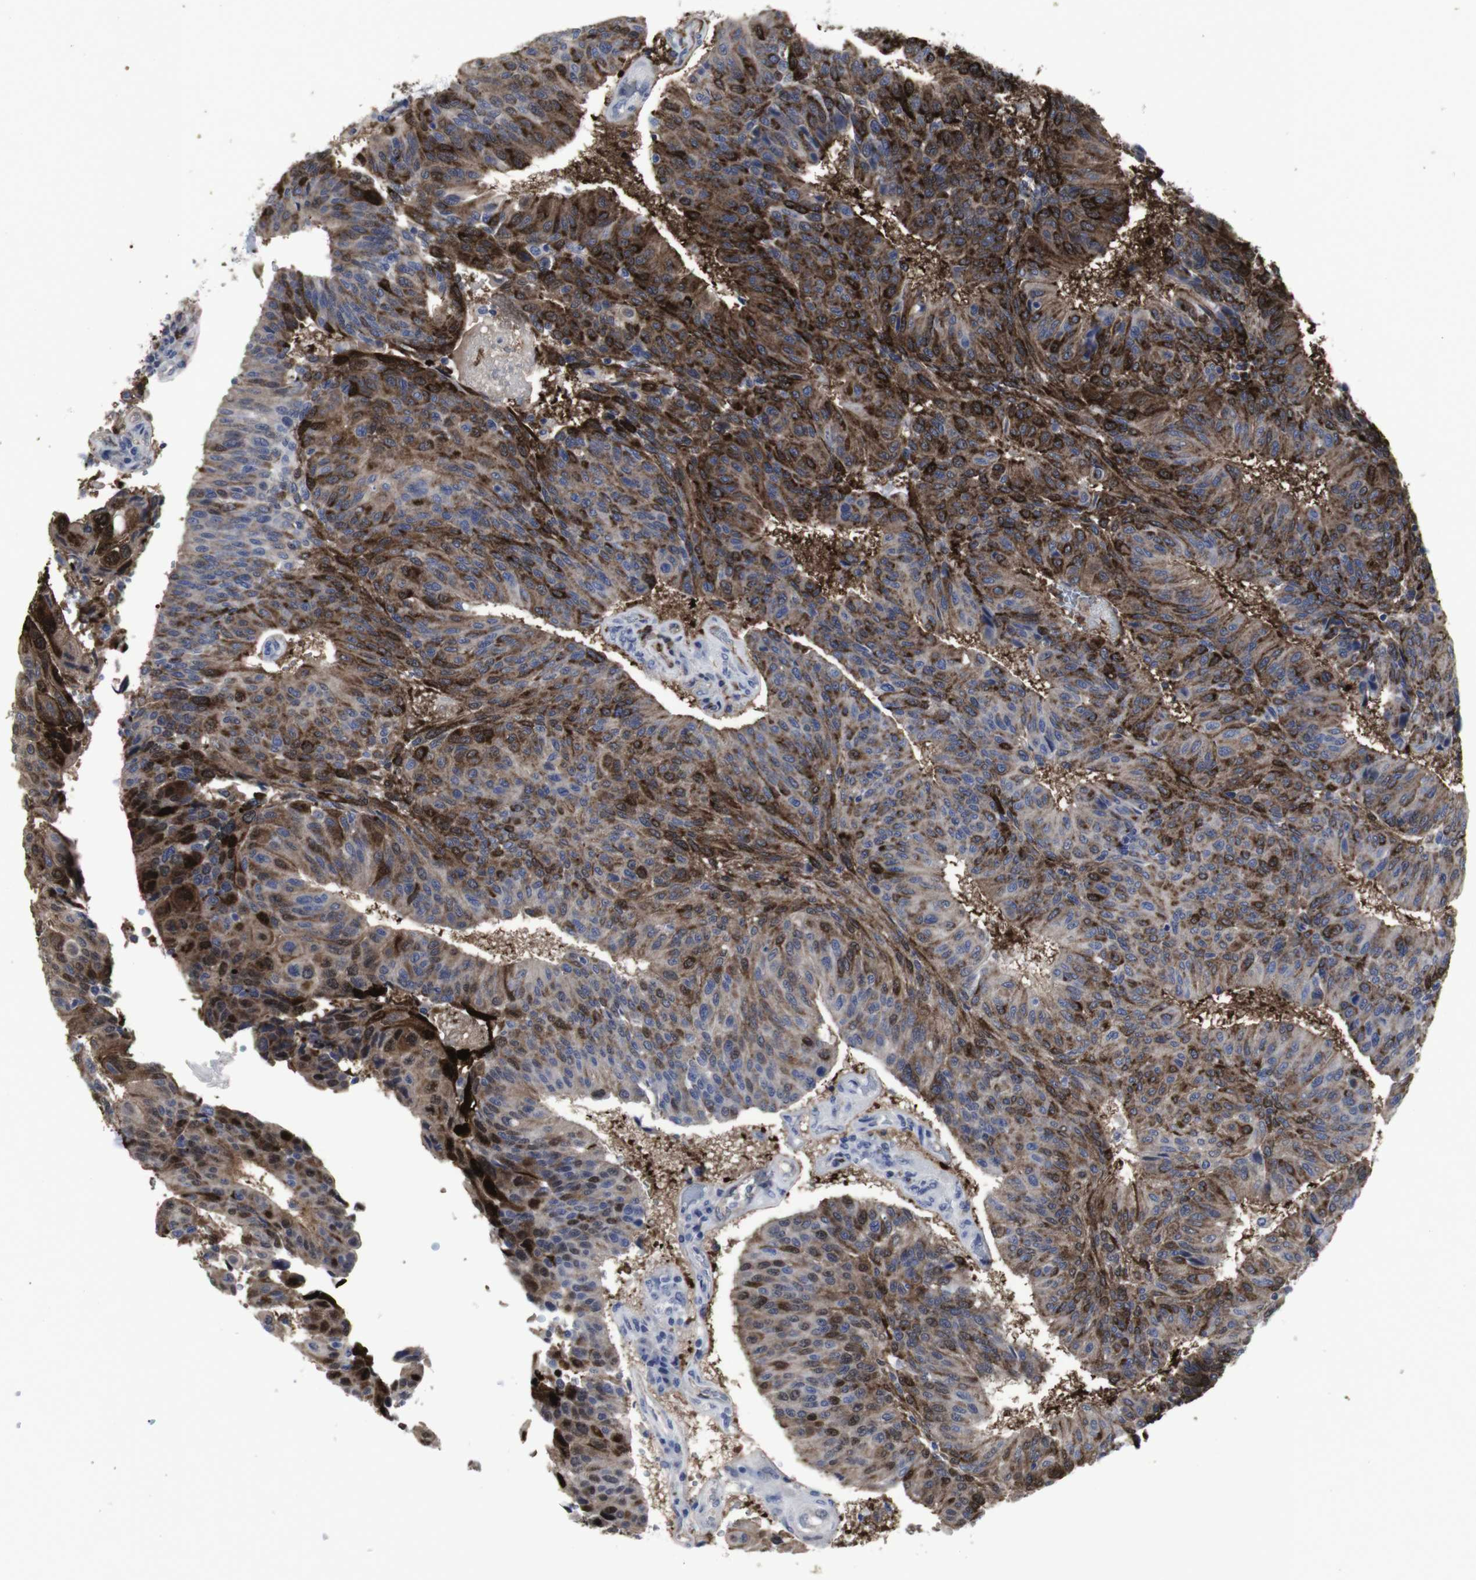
{"staining": {"intensity": "moderate", "quantity": ">75%", "location": "cytoplasmic/membranous"}, "tissue": "urothelial cancer", "cell_type": "Tumor cells", "image_type": "cancer", "snomed": [{"axis": "morphology", "description": "Urothelial carcinoma, High grade"}, {"axis": "topography", "description": "Urinary bladder"}], "caption": "Immunohistochemistry (IHC) image of urothelial cancer stained for a protein (brown), which displays medium levels of moderate cytoplasmic/membranous positivity in approximately >75% of tumor cells.", "gene": "SNCG", "patient": {"sex": "male", "age": 66}}